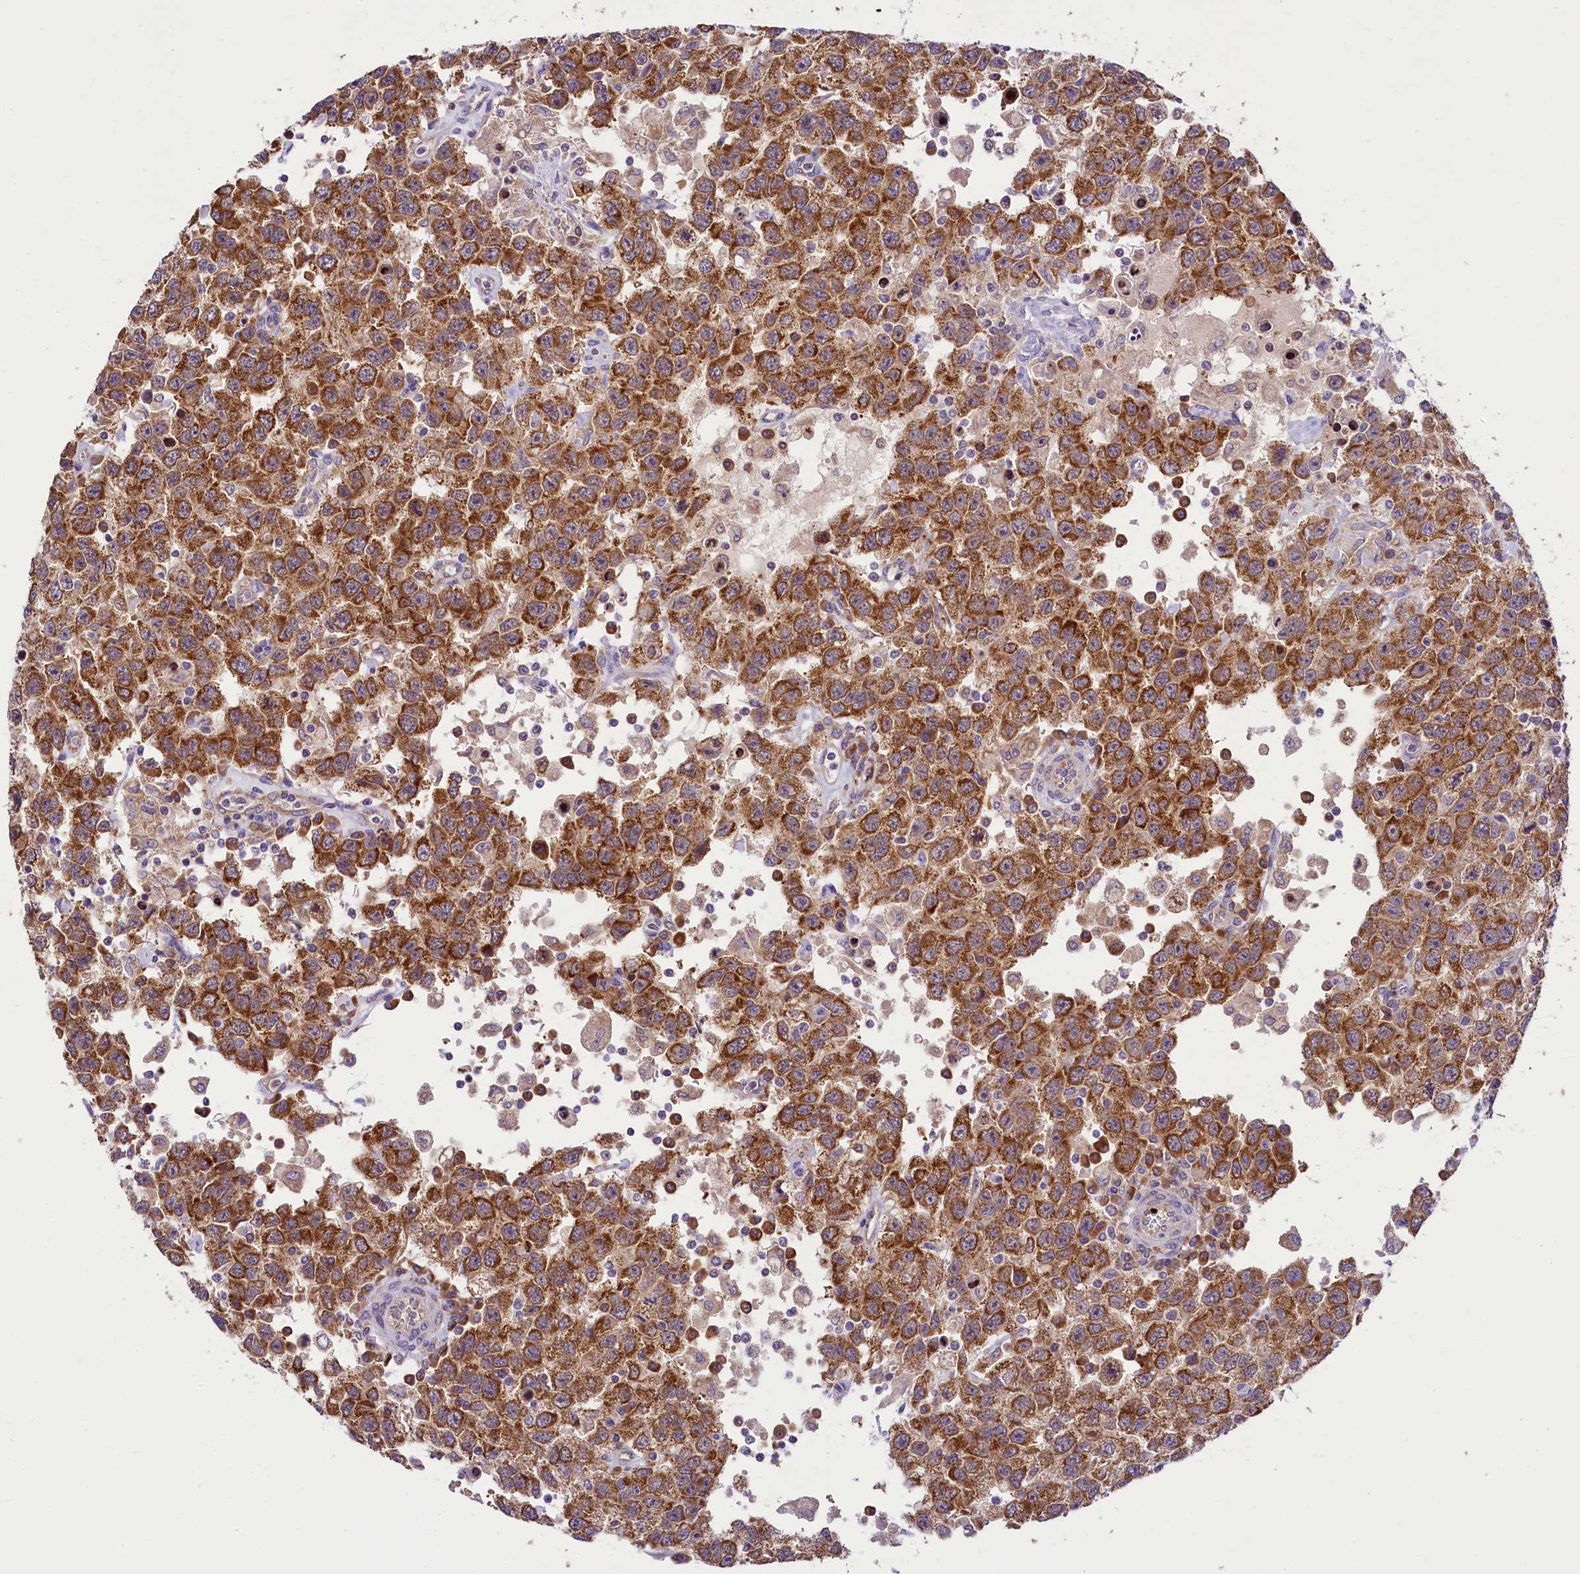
{"staining": {"intensity": "strong", "quantity": ">75%", "location": "cytoplasmic/membranous"}, "tissue": "testis cancer", "cell_type": "Tumor cells", "image_type": "cancer", "snomed": [{"axis": "morphology", "description": "Seminoma, NOS"}, {"axis": "topography", "description": "Testis"}], "caption": "A micrograph of testis cancer (seminoma) stained for a protein displays strong cytoplasmic/membranous brown staining in tumor cells. The staining is performed using DAB brown chromogen to label protein expression. The nuclei are counter-stained blue using hematoxylin.", "gene": "LARP4", "patient": {"sex": "male", "age": 41}}